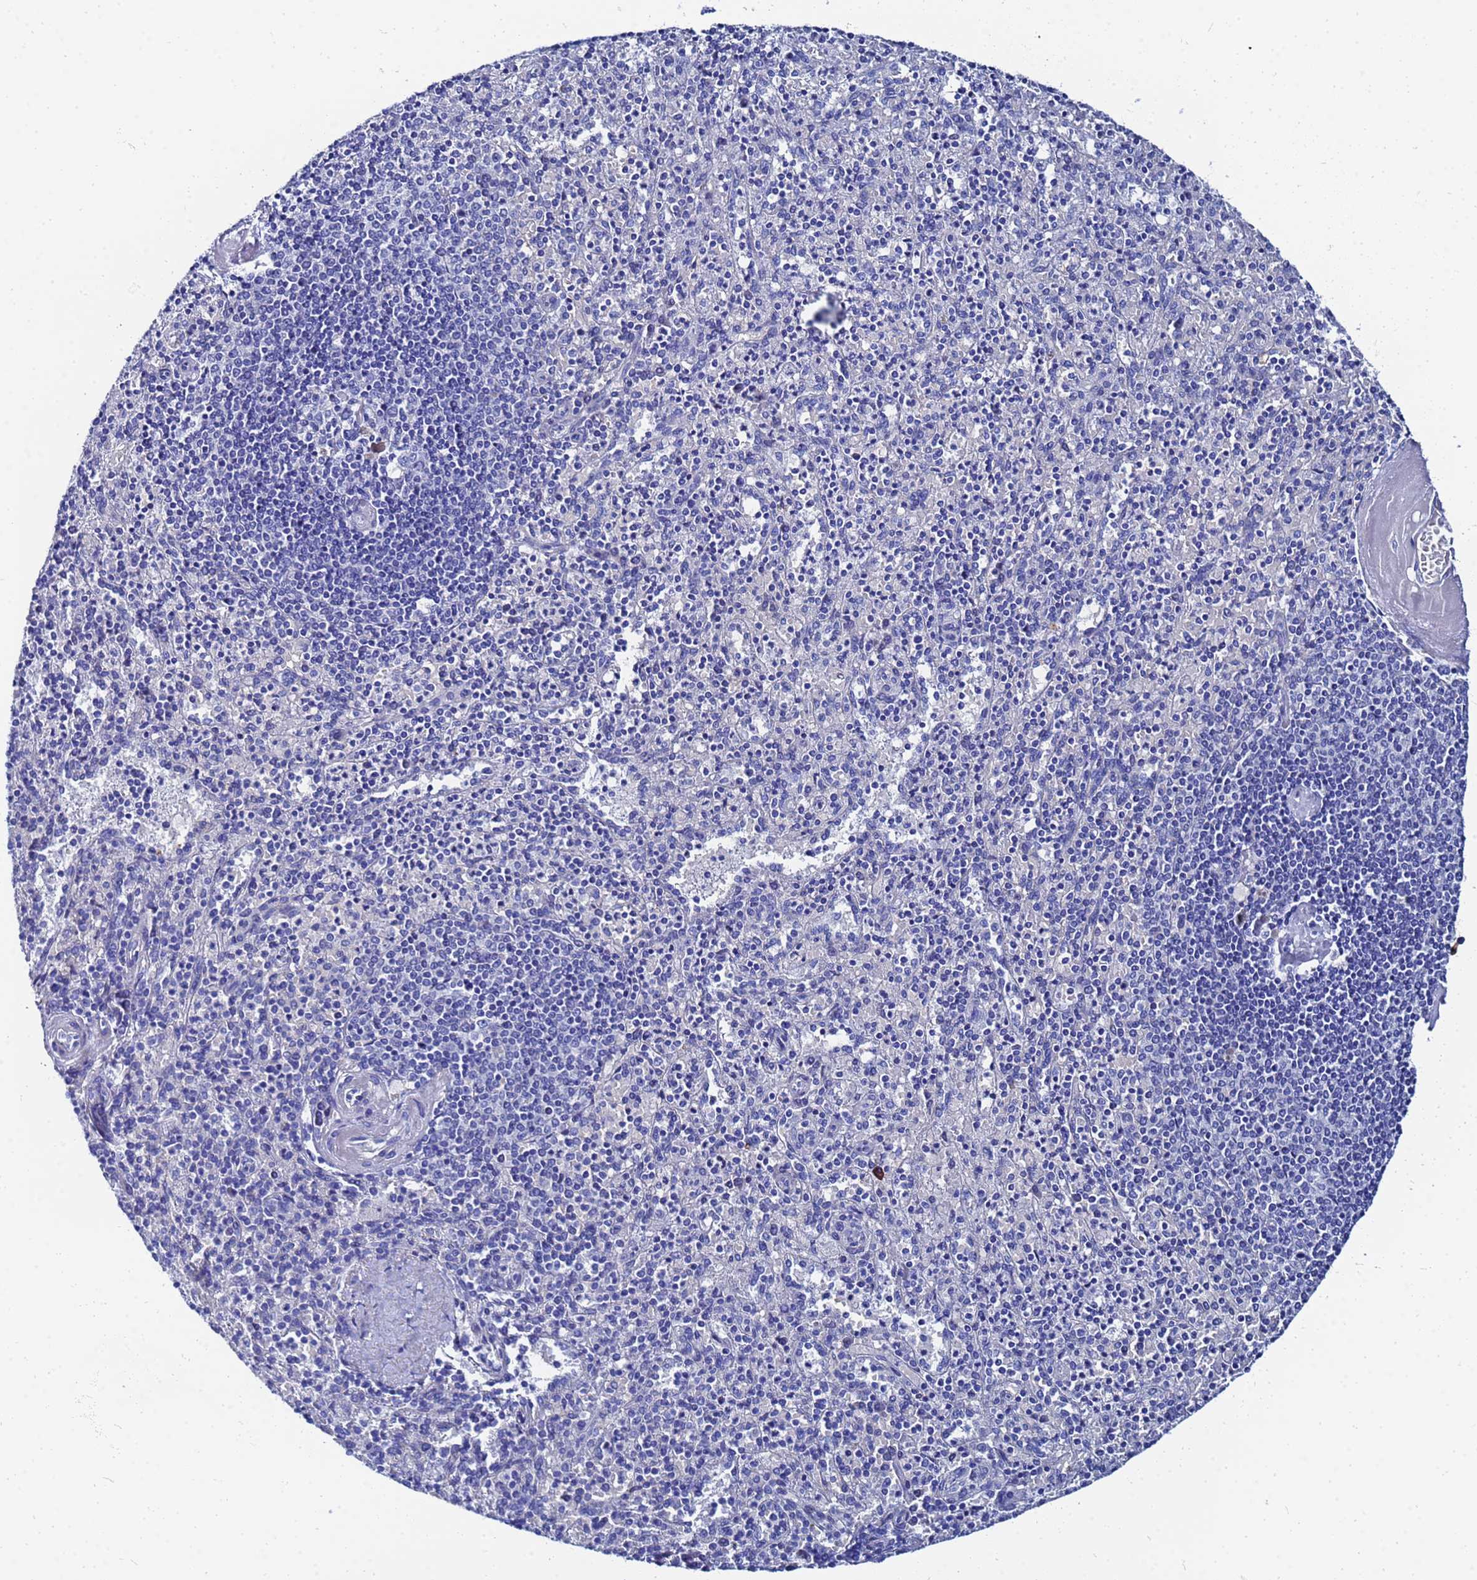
{"staining": {"intensity": "negative", "quantity": "none", "location": "none"}, "tissue": "spleen", "cell_type": "Cells in red pulp", "image_type": "normal", "snomed": [{"axis": "morphology", "description": "Normal tissue, NOS"}, {"axis": "topography", "description": "Spleen"}], "caption": "The photomicrograph shows no staining of cells in red pulp in normal spleen.", "gene": "AQP12A", "patient": {"sex": "male", "age": 82}}